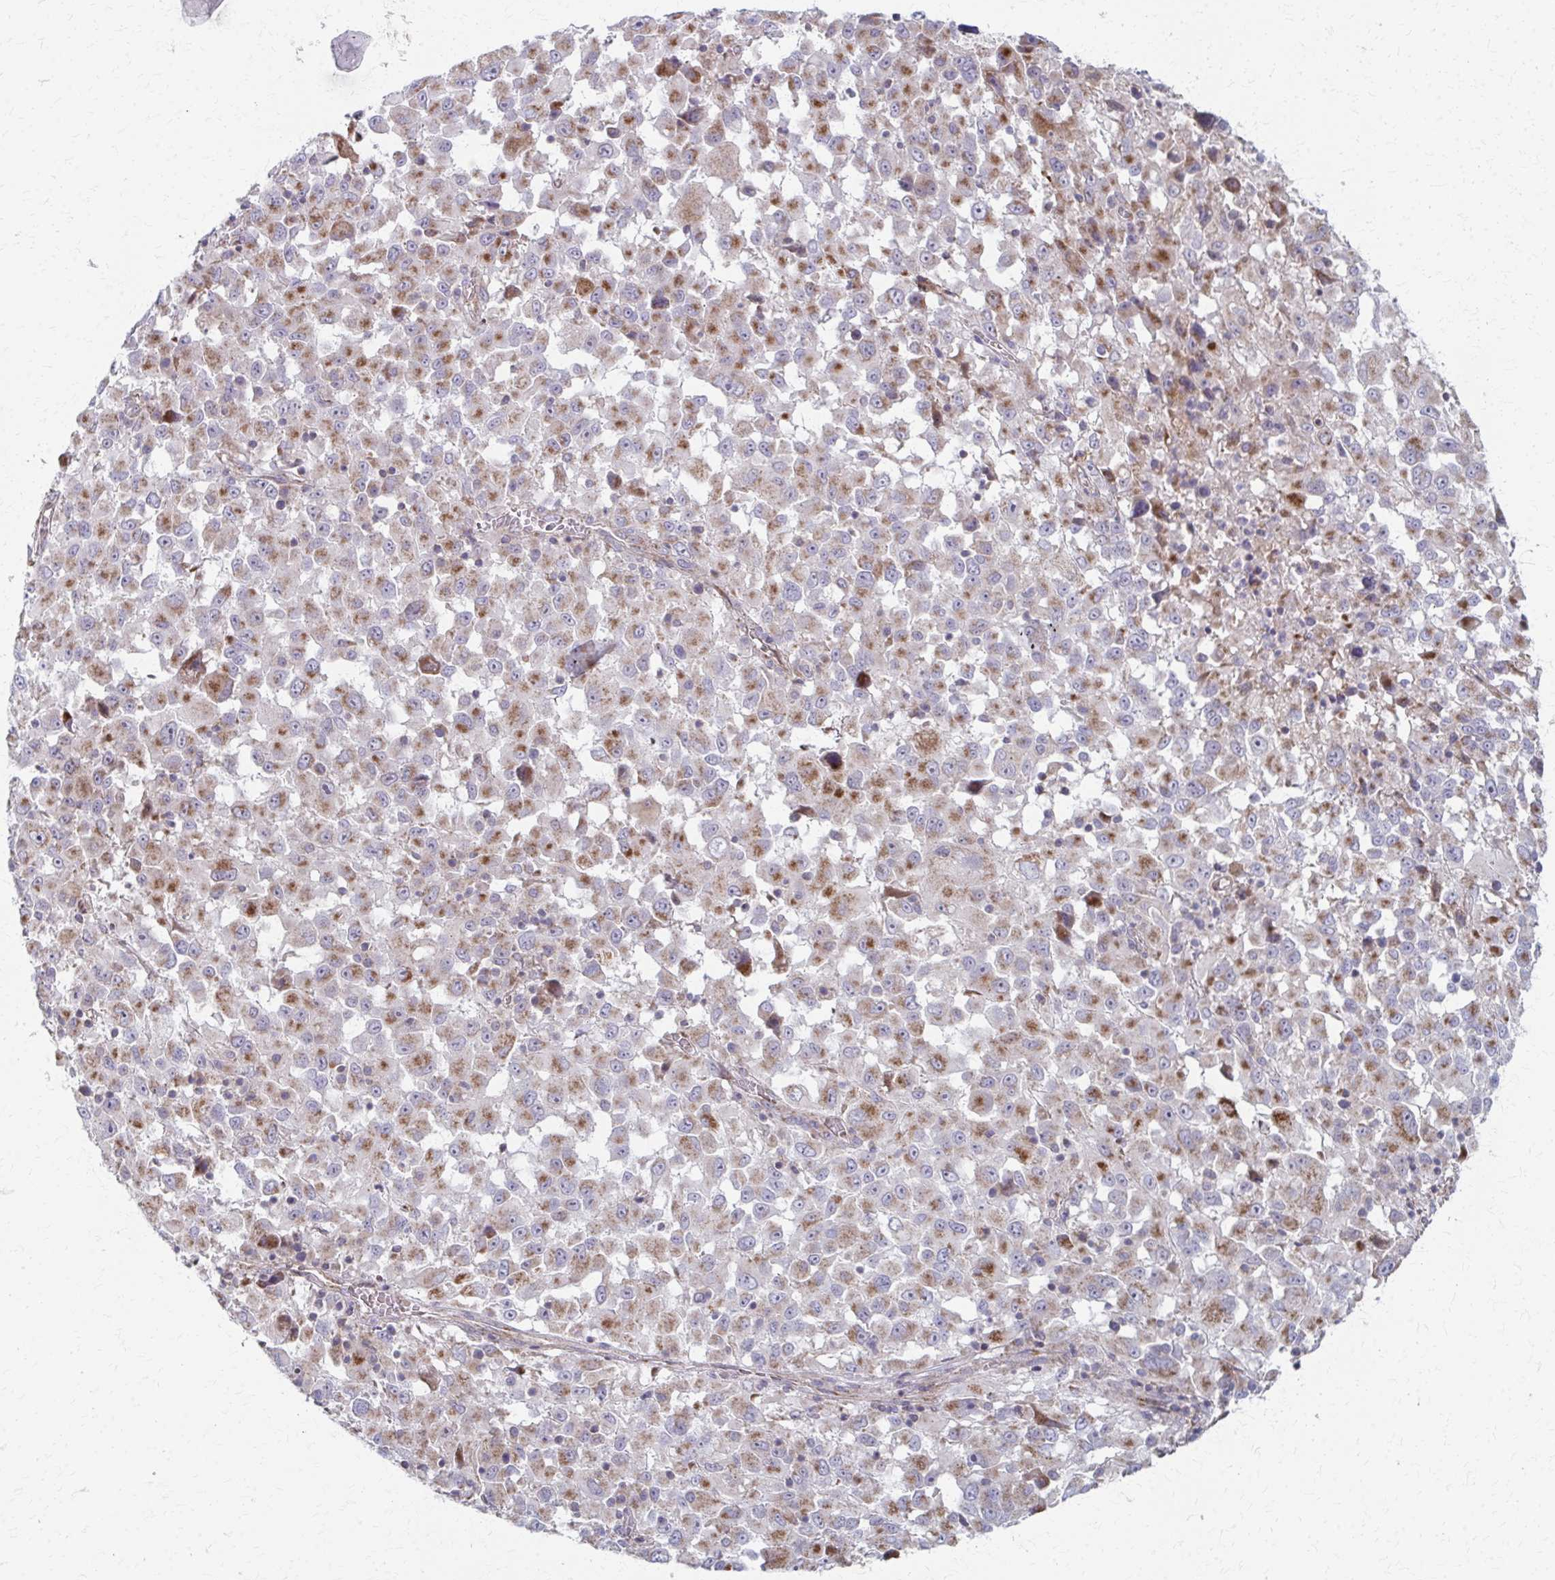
{"staining": {"intensity": "moderate", "quantity": "25%-75%", "location": "cytoplasmic/membranous"}, "tissue": "melanoma", "cell_type": "Tumor cells", "image_type": "cancer", "snomed": [{"axis": "morphology", "description": "Malignant melanoma, Metastatic site"}, {"axis": "topography", "description": "Soft tissue"}], "caption": "Human melanoma stained for a protein (brown) shows moderate cytoplasmic/membranous positive expression in about 25%-75% of tumor cells.", "gene": "FAHD1", "patient": {"sex": "male", "age": 50}}